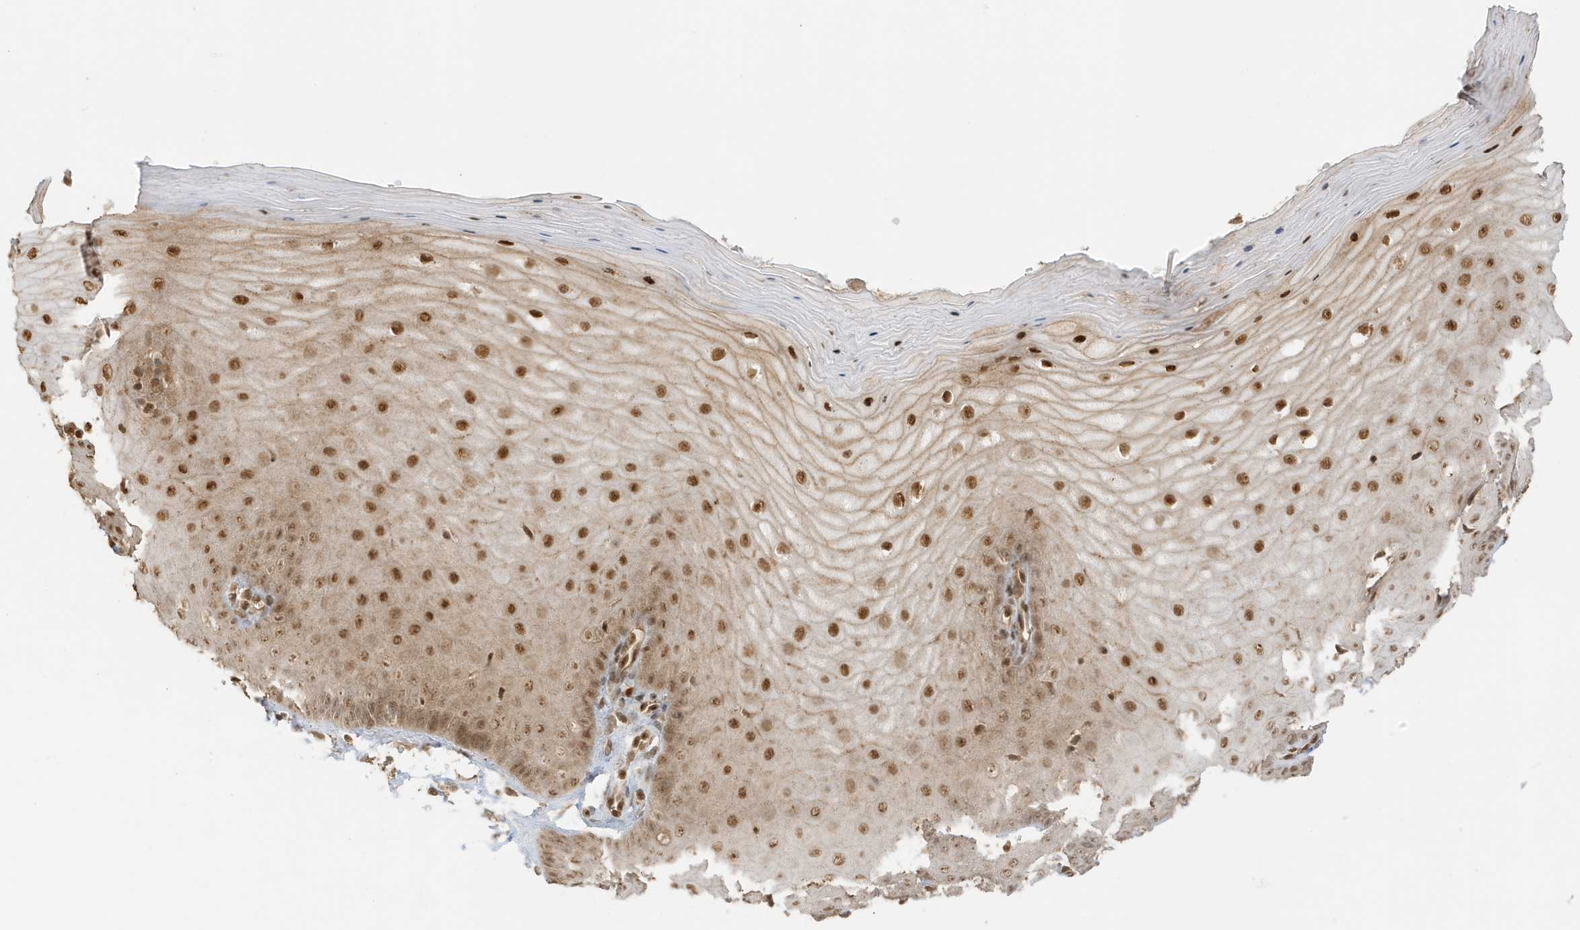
{"staining": {"intensity": "moderate", "quantity": ">75%", "location": "cytoplasmic/membranous,nuclear"}, "tissue": "cervix", "cell_type": "Glandular cells", "image_type": "normal", "snomed": [{"axis": "morphology", "description": "Normal tissue, NOS"}, {"axis": "topography", "description": "Cervix"}], "caption": "Human cervix stained with a brown dye reveals moderate cytoplasmic/membranous,nuclear positive expression in about >75% of glandular cells.", "gene": "ZBTB41", "patient": {"sex": "female", "age": 55}}